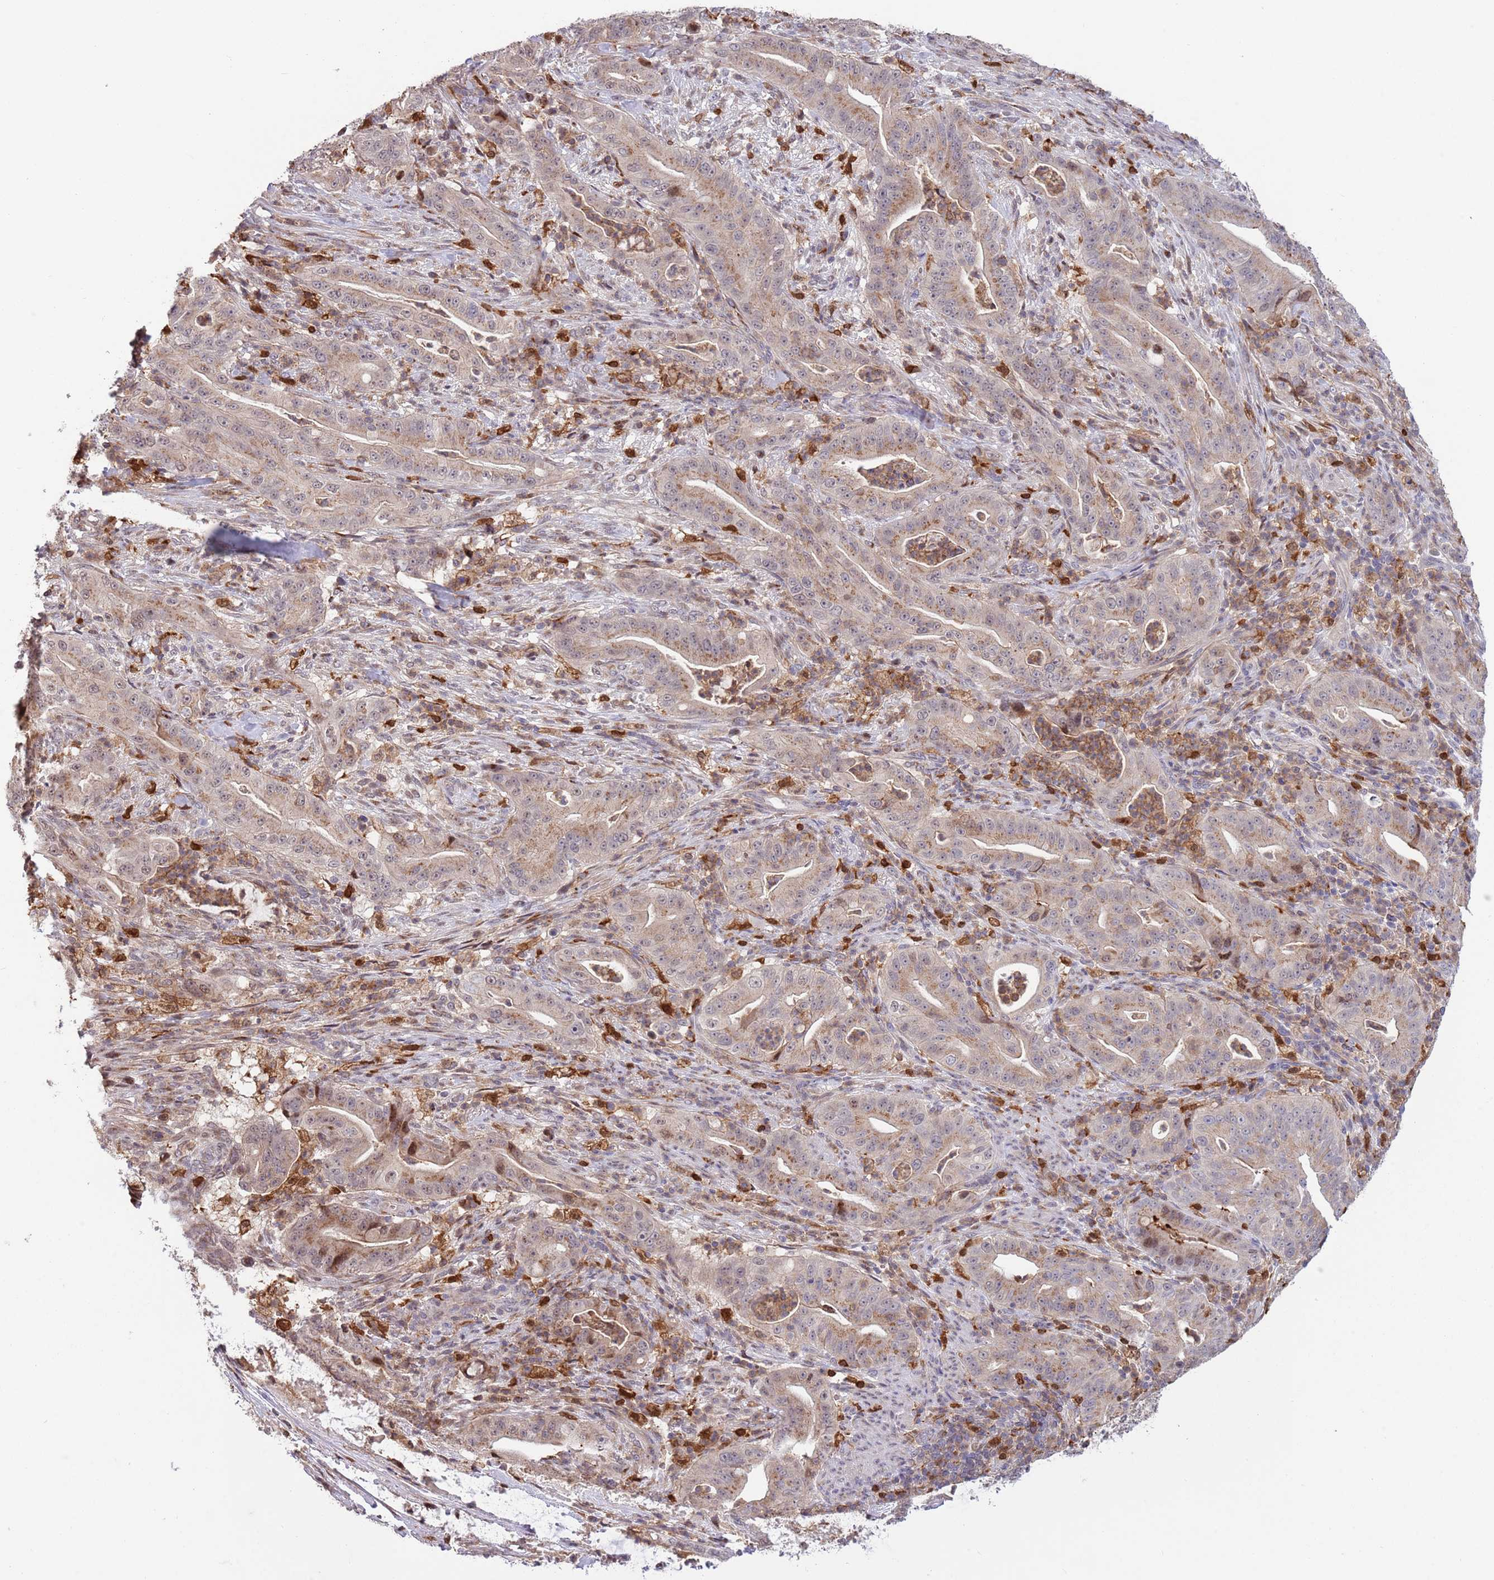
{"staining": {"intensity": "weak", "quantity": "<25%", "location": "cytoplasmic/membranous"}, "tissue": "pancreatic cancer", "cell_type": "Tumor cells", "image_type": "cancer", "snomed": [{"axis": "morphology", "description": "Adenocarcinoma, NOS"}, {"axis": "topography", "description": "Pancreas"}], "caption": "IHC of pancreatic cancer (adenocarcinoma) reveals no staining in tumor cells.", "gene": "CCNJL", "patient": {"sex": "male", "age": 71}}